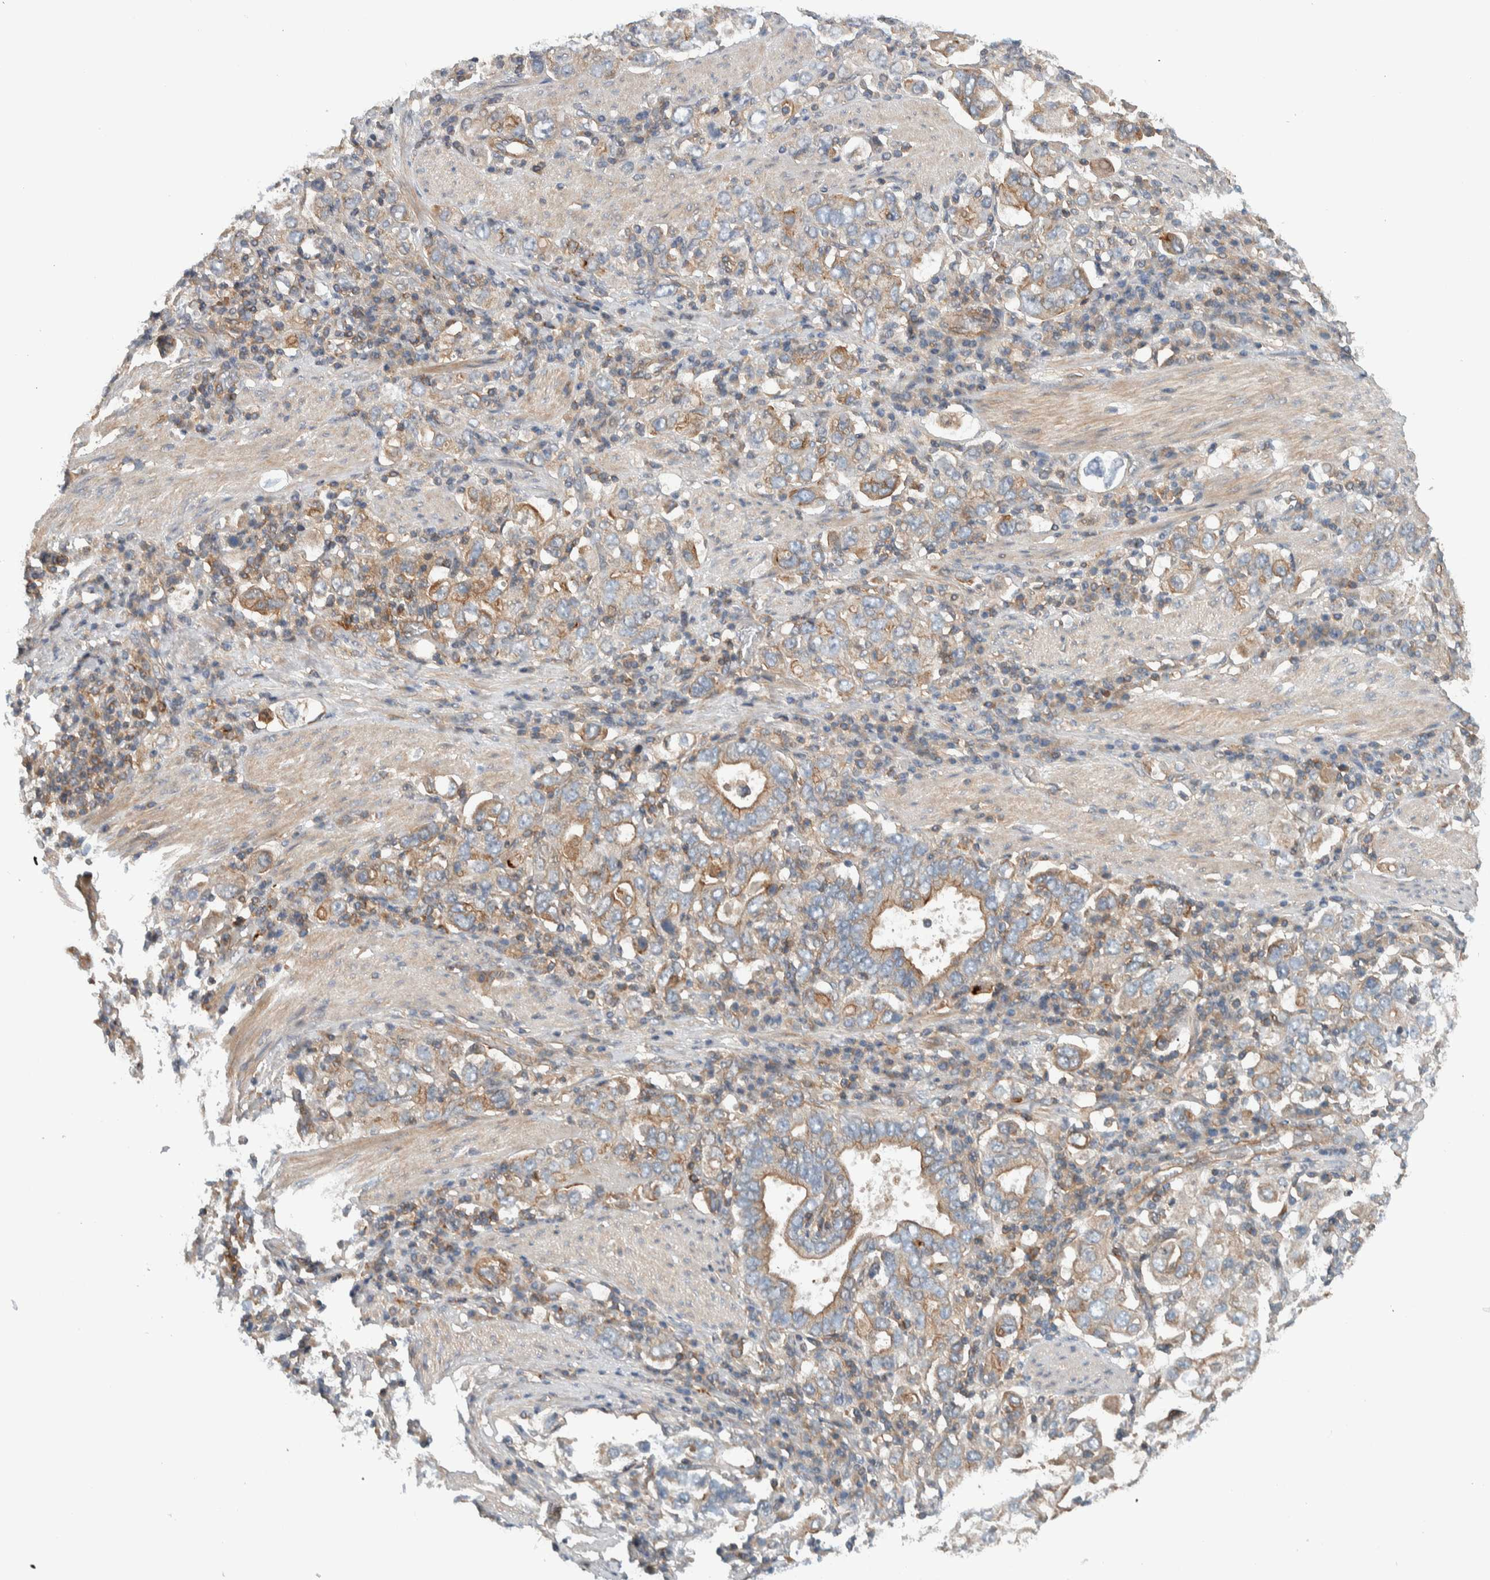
{"staining": {"intensity": "weak", "quantity": "25%-75%", "location": "cytoplasmic/membranous"}, "tissue": "stomach cancer", "cell_type": "Tumor cells", "image_type": "cancer", "snomed": [{"axis": "morphology", "description": "Adenocarcinoma, NOS"}, {"axis": "topography", "description": "Stomach, upper"}], "caption": "Immunohistochemistry (DAB (3,3'-diaminobenzidine)) staining of human stomach adenocarcinoma reveals weak cytoplasmic/membranous protein positivity in approximately 25%-75% of tumor cells.", "gene": "MPRIP", "patient": {"sex": "male", "age": 62}}